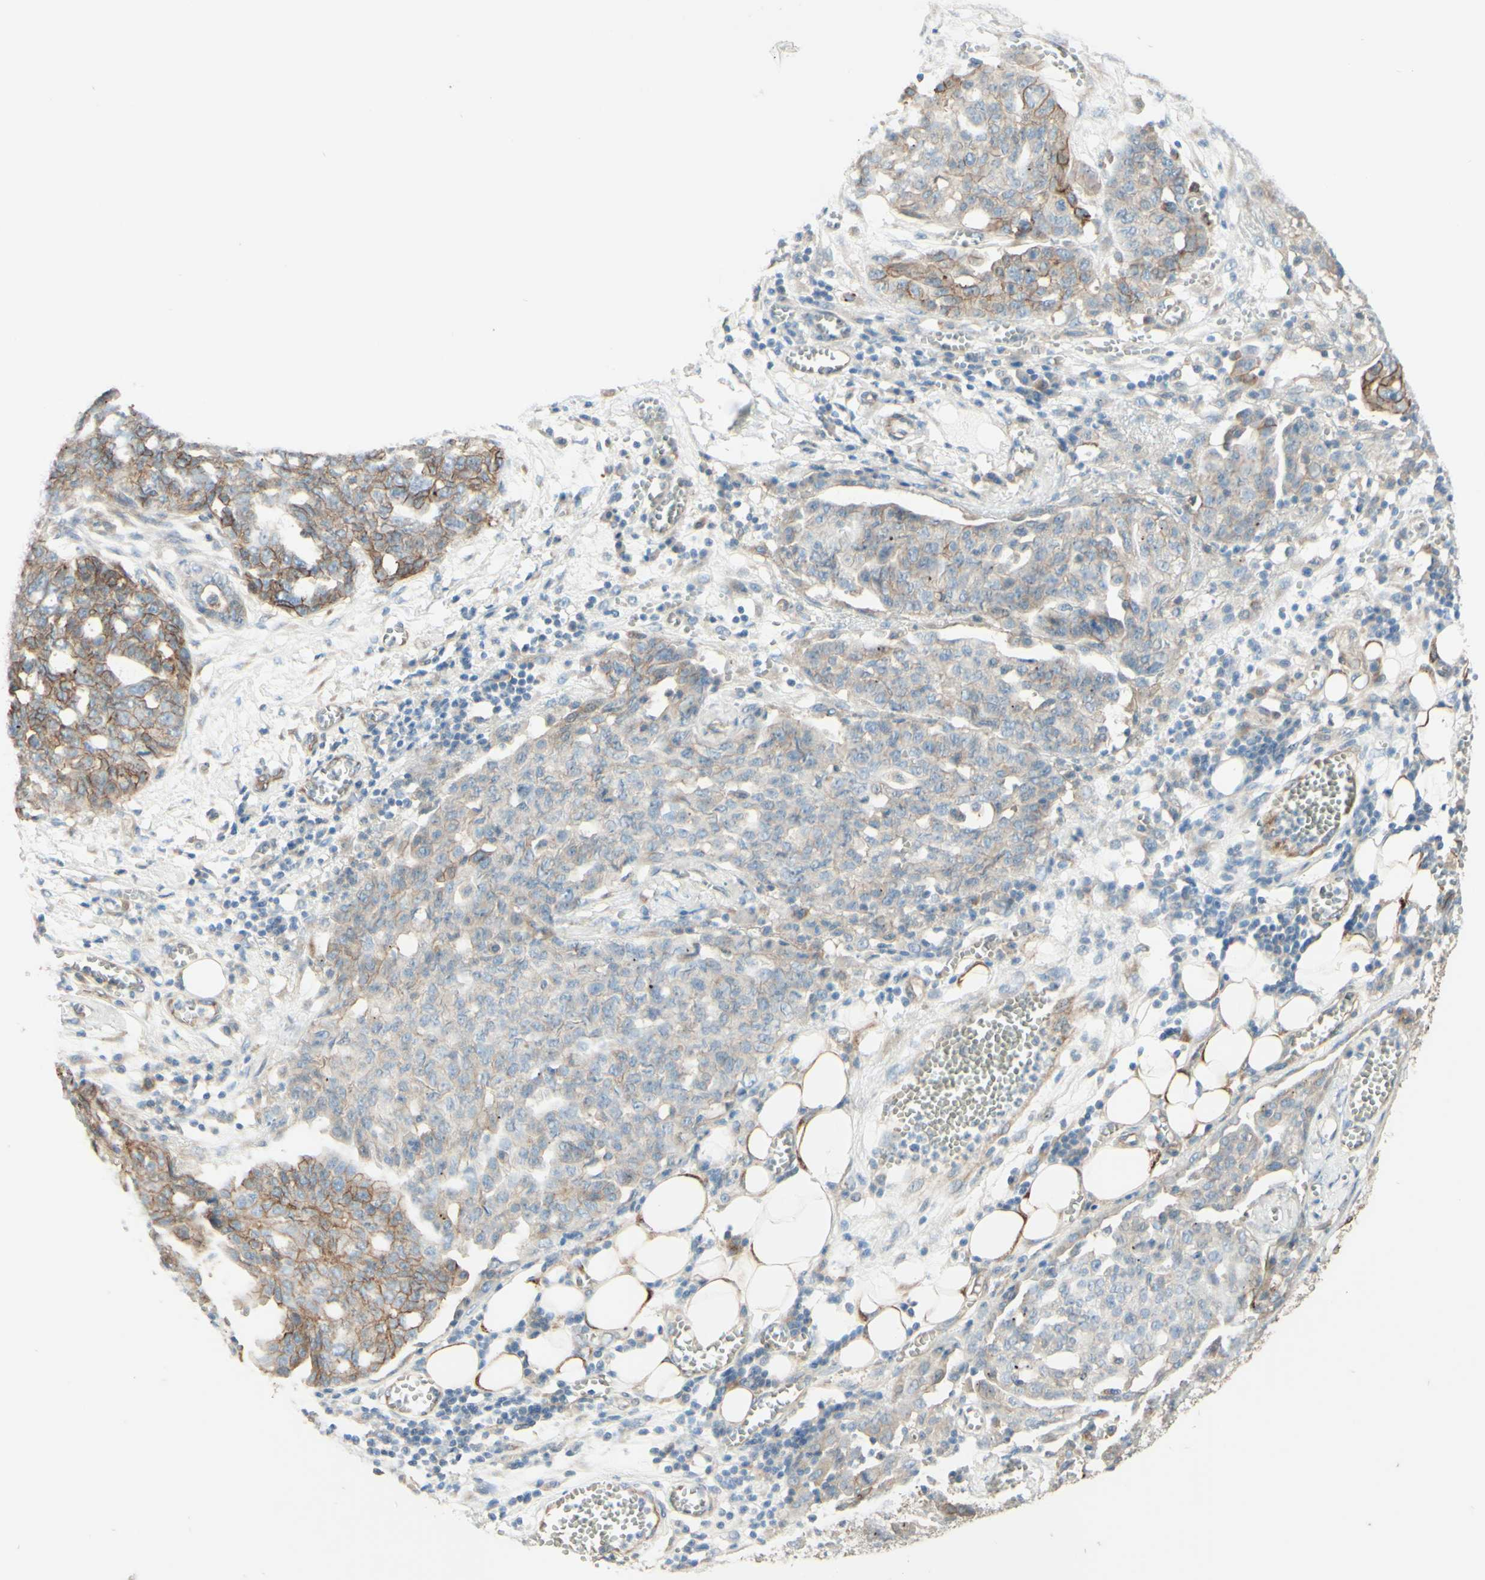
{"staining": {"intensity": "moderate", "quantity": "25%-75%", "location": "cytoplasmic/membranous"}, "tissue": "ovarian cancer", "cell_type": "Tumor cells", "image_type": "cancer", "snomed": [{"axis": "morphology", "description": "Cystadenocarcinoma, serous, NOS"}, {"axis": "topography", "description": "Soft tissue"}, {"axis": "topography", "description": "Ovary"}], "caption": "Immunohistochemical staining of serous cystadenocarcinoma (ovarian) displays medium levels of moderate cytoplasmic/membranous positivity in approximately 25%-75% of tumor cells. The staining was performed using DAB (3,3'-diaminobenzidine) to visualize the protein expression in brown, while the nuclei were stained in blue with hematoxylin (Magnification: 20x).", "gene": "RNF149", "patient": {"sex": "female", "age": 57}}